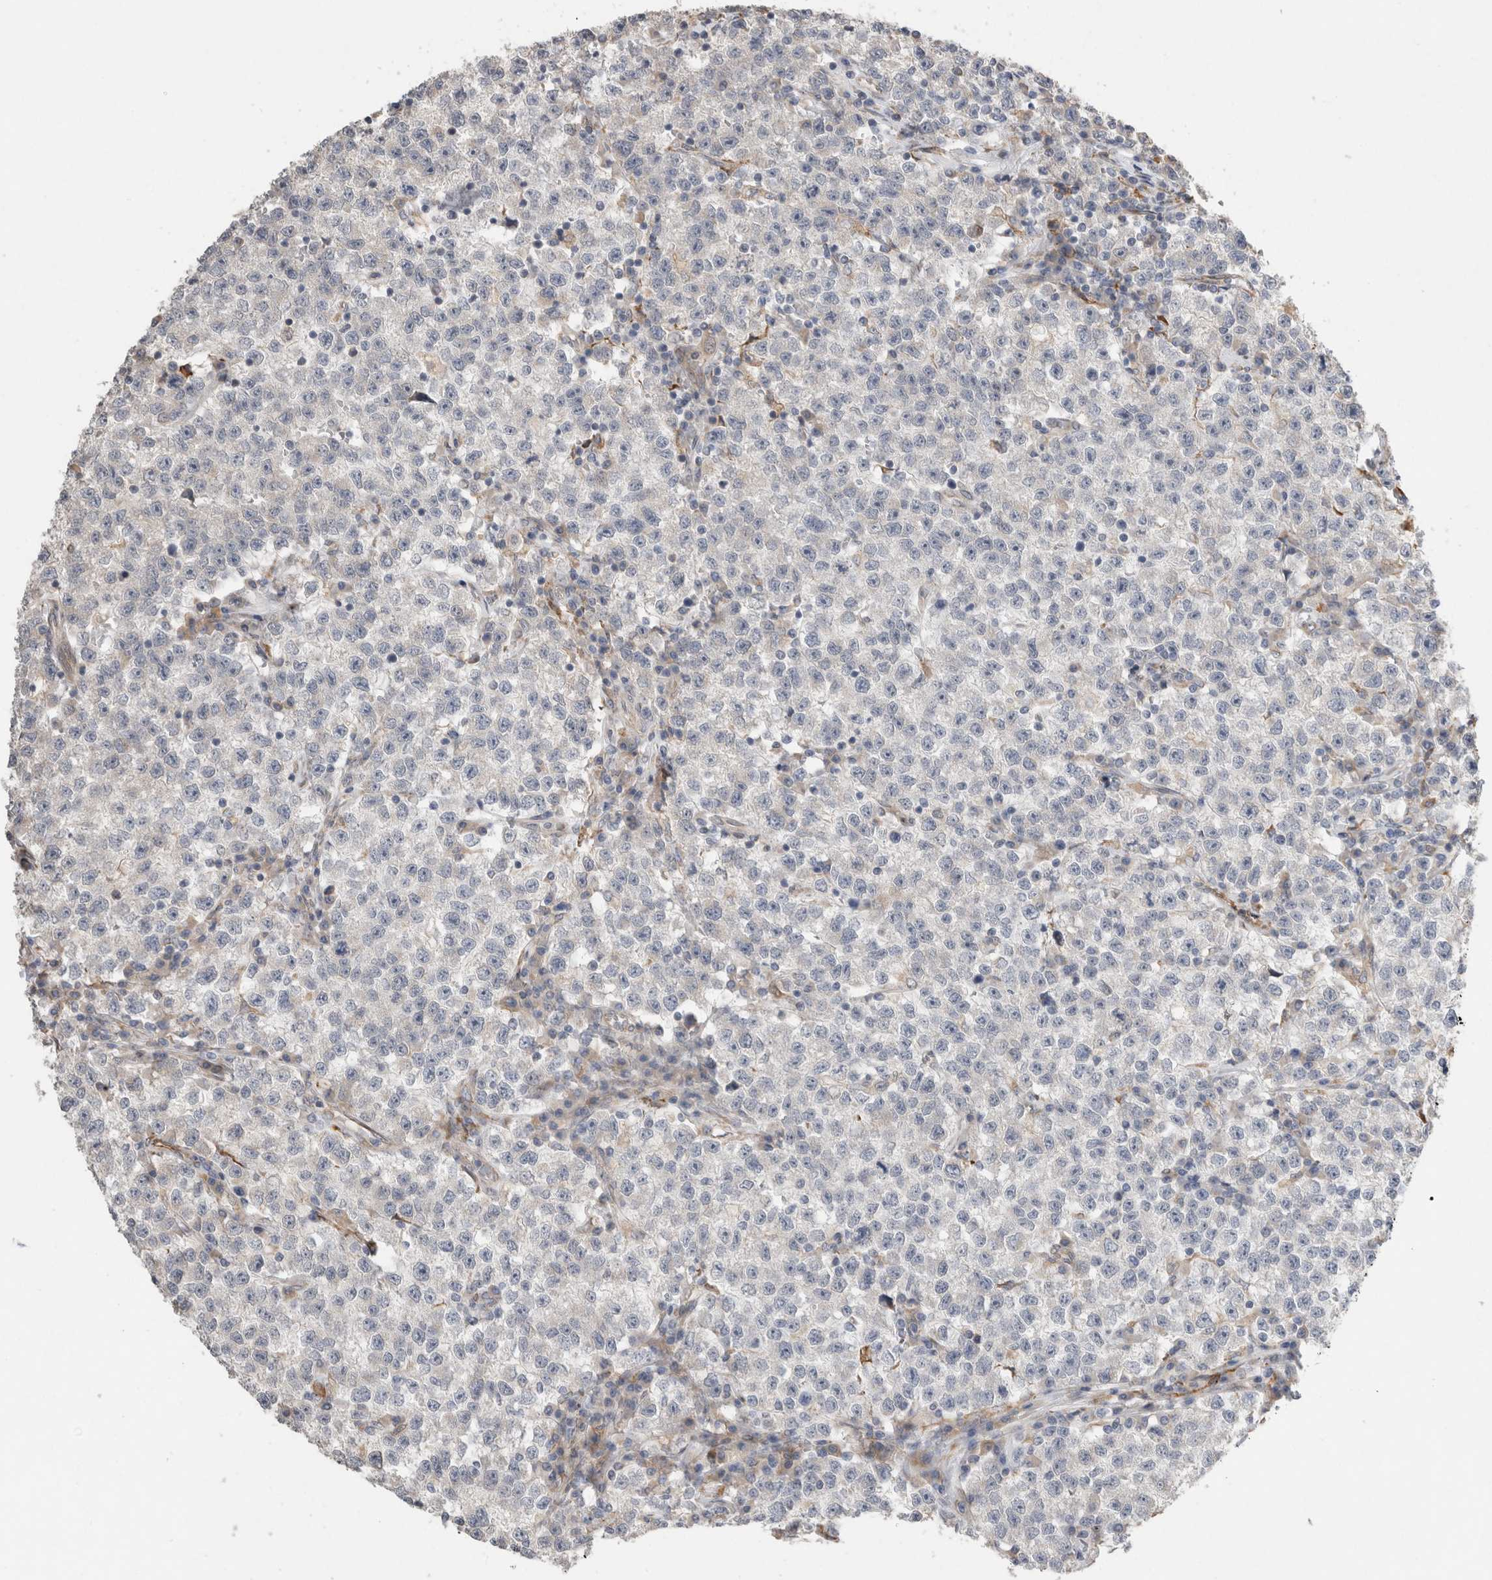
{"staining": {"intensity": "negative", "quantity": "none", "location": "none"}, "tissue": "testis cancer", "cell_type": "Tumor cells", "image_type": "cancer", "snomed": [{"axis": "morphology", "description": "Seminoma, NOS"}, {"axis": "topography", "description": "Testis"}], "caption": "IHC micrograph of neoplastic tissue: human testis cancer (seminoma) stained with DAB shows no significant protein staining in tumor cells.", "gene": "TRMT9B", "patient": {"sex": "male", "age": 22}}